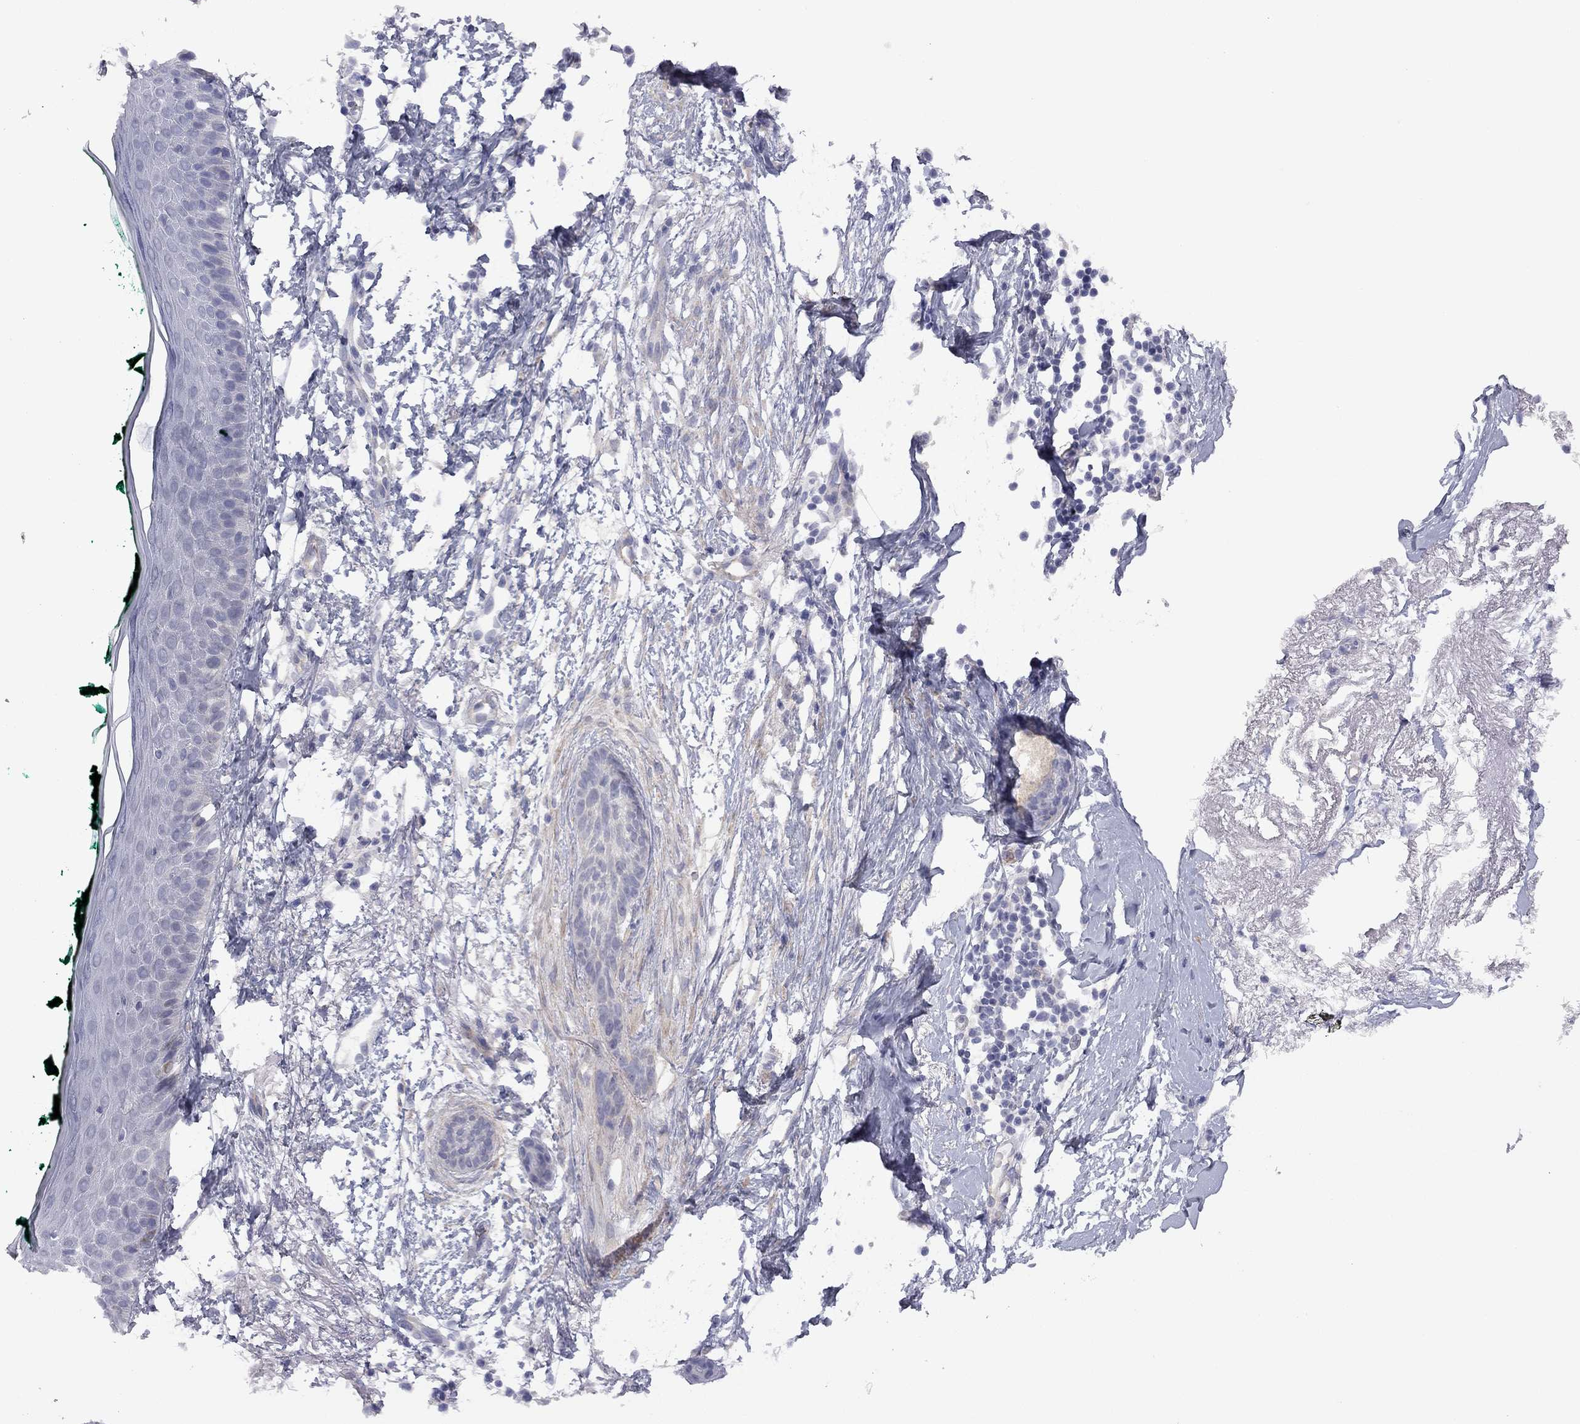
{"staining": {"intensity": "negative", "quantity": "none", "location": "none"}, "tissue": "skin cancer", "cell_type": "Tumor cells", "image_type": "cancer", "snomed": [{"axis": "morphology", "description": "Normal tissue, NOS"}, {"axis": "morphology", "description": "Basal cell carcinoma"}, {"axis": "topography", "description": "Skin"}], "caption": "High magnification brightfield microscopy of skin basal cell carcinoma stained with DAB (3,3'-diaminobenzidine) (brown) and counterstained with hematoxylin (blue): tumor cells show no significant expression.", "gene": "EXOC3L2", "patient": {"sex": "male", "age": 84}}